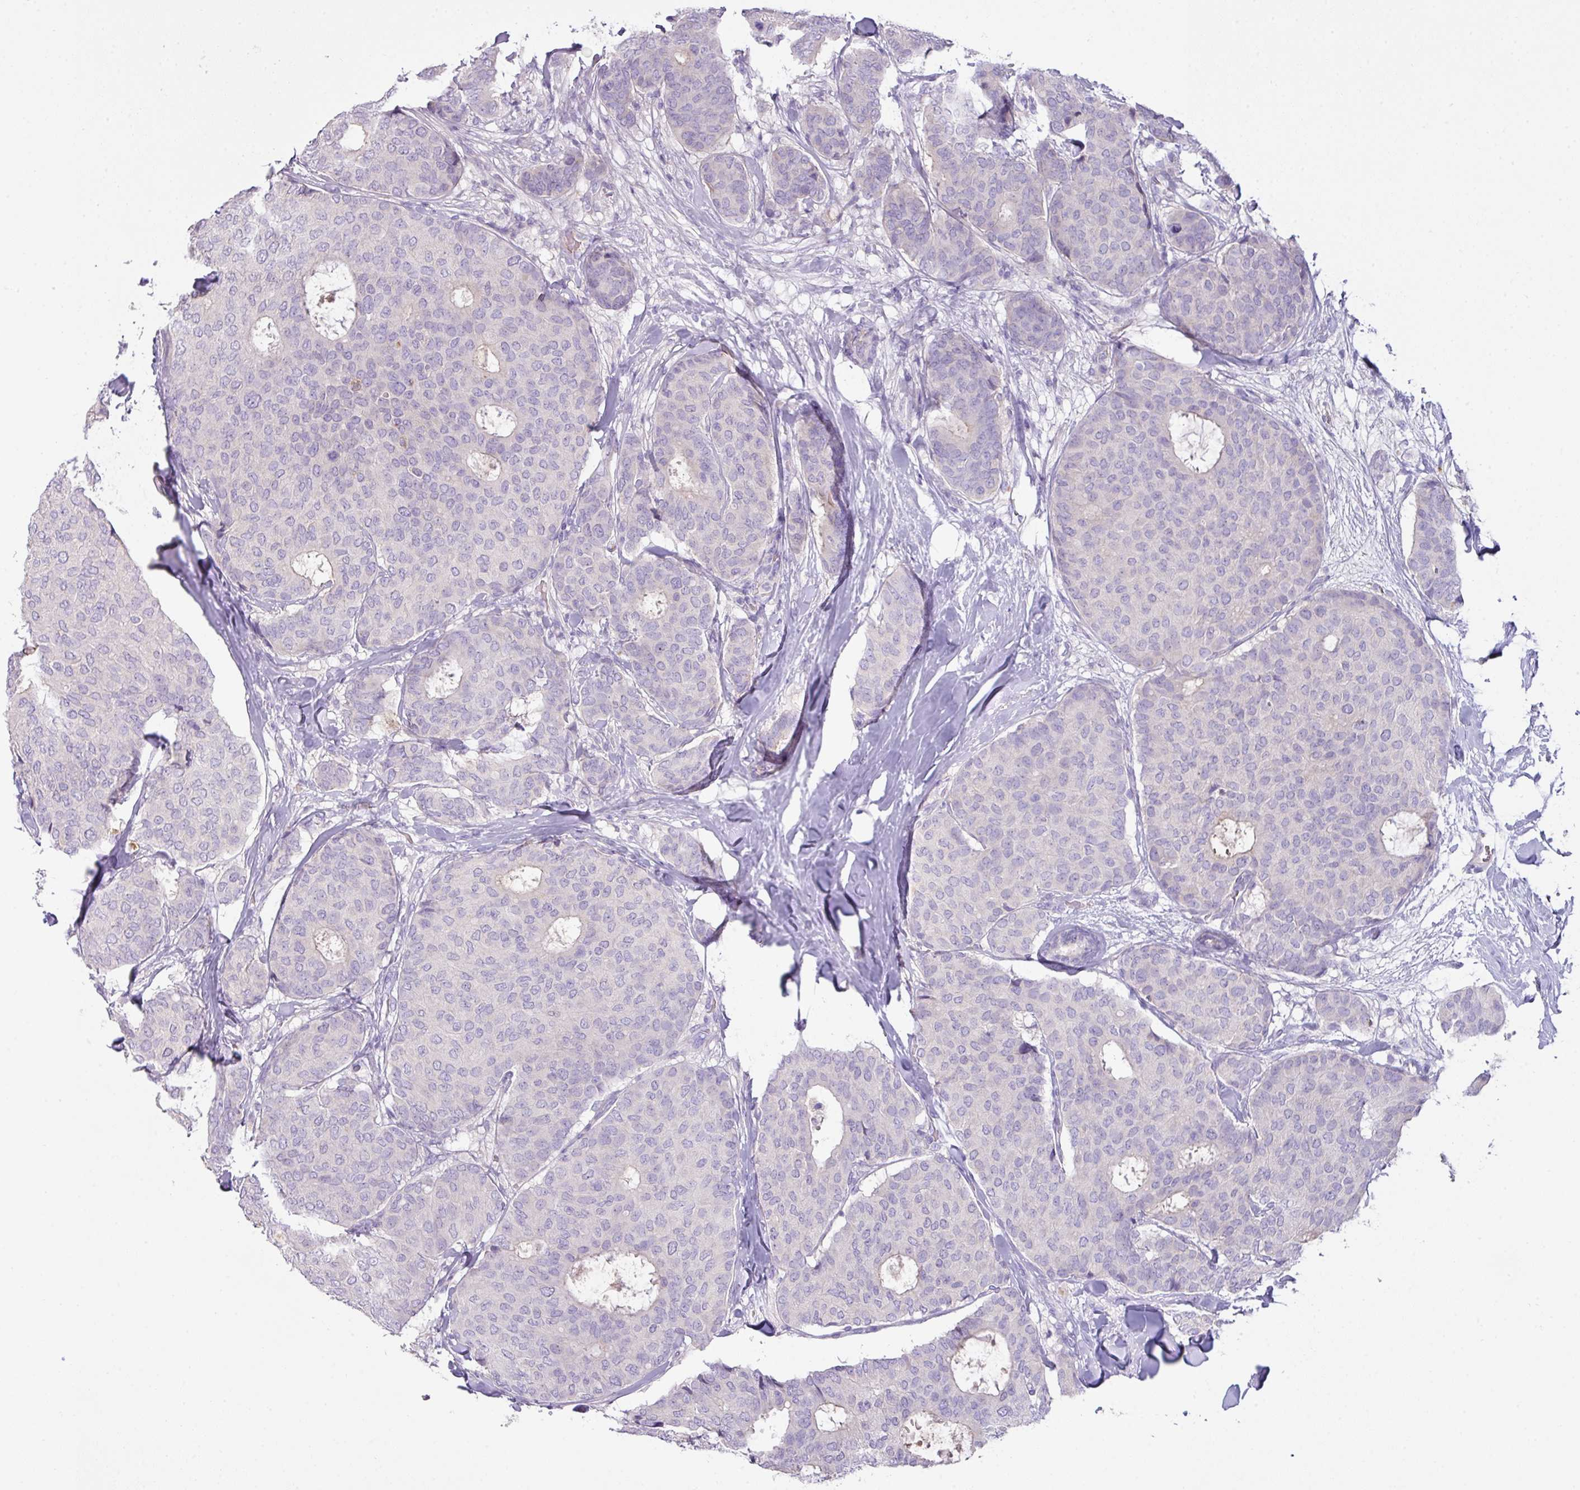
{"staining": {"intensity": "negative", "quantity": "none", "location": "none"}, "tissue": "breast cancer", "cell_type": "Tumor cells", "image_type": "cancer", "snomed": [{"axis": "morphology", "description": "Duct carcinoma"}, {"axis": "topography", "description": "Breast"}], "caption": "The histopathology image reveals no significant expression in tumor cells of breast cancer (invasive ductal carcinoma).", "gene": "OR6C6", "patient": {"sex": "female", "age": 75}}